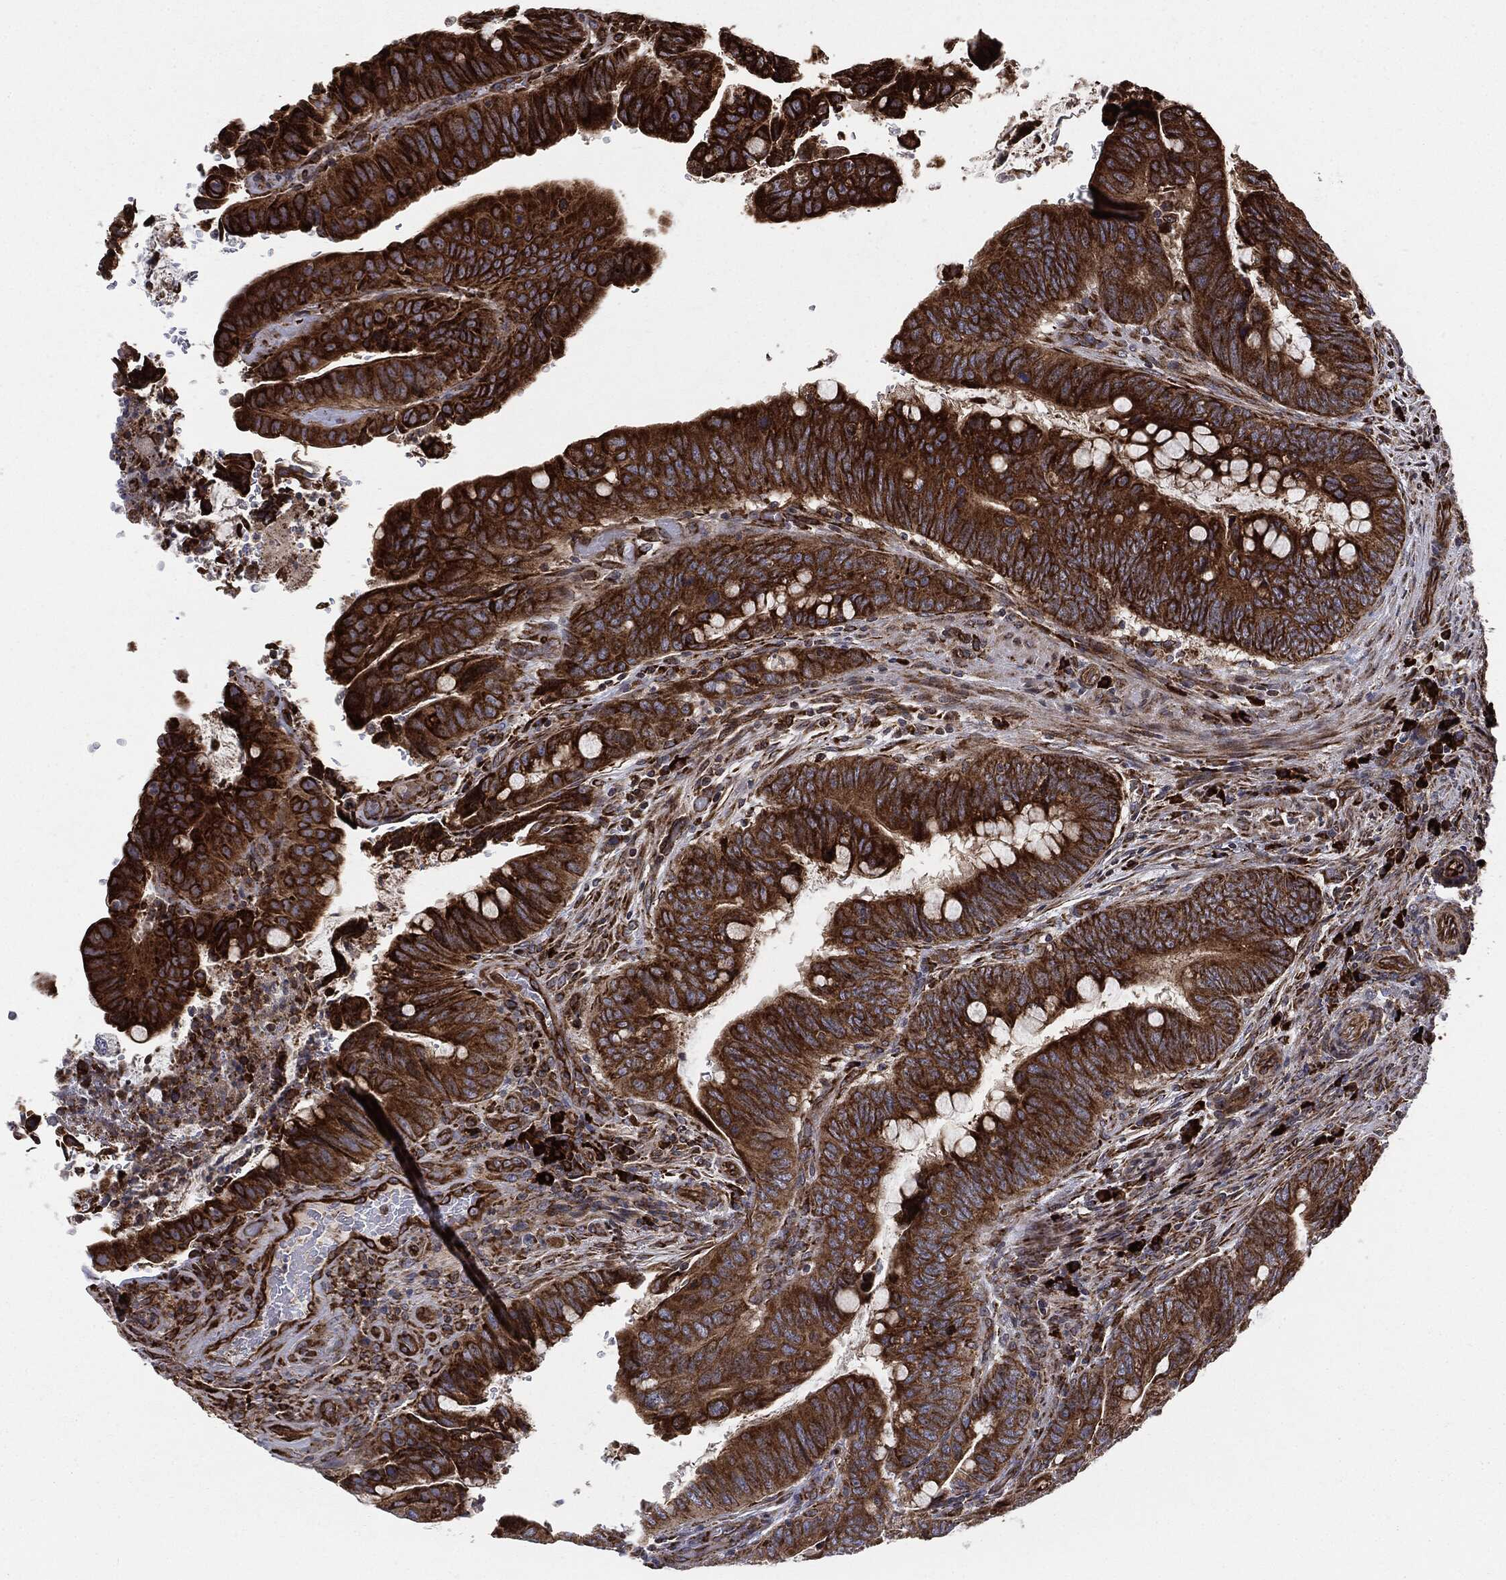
{"staining": {"intensity": "strong", "quantity": ">75%", "location": "cytoplasmic/membranous"}, "tissue": "colorectal cancer", "cell_type": "Tumor cells", "image_type": "cancer", "snomed": [{"axis": "morphology", "description": "Normal tissue, NOS"}, {"axis": "morphology", "description": "Adenocarcinoma, NOS"}, {"axis": "topography", "description": "Rectum"}, {"axis": "topography", "description": "Peripheral nerve tissue"}], "caption": "A micrograph of colorectal adenocarcinoma stained for a protein shows strong cytoplasmic/membranous brown staining in tumor cells. (DAB = brown stain, brightfield microscopy at high magnification).", "gene": "CYLD", "patient": {"sex": "male", "age": 92}}